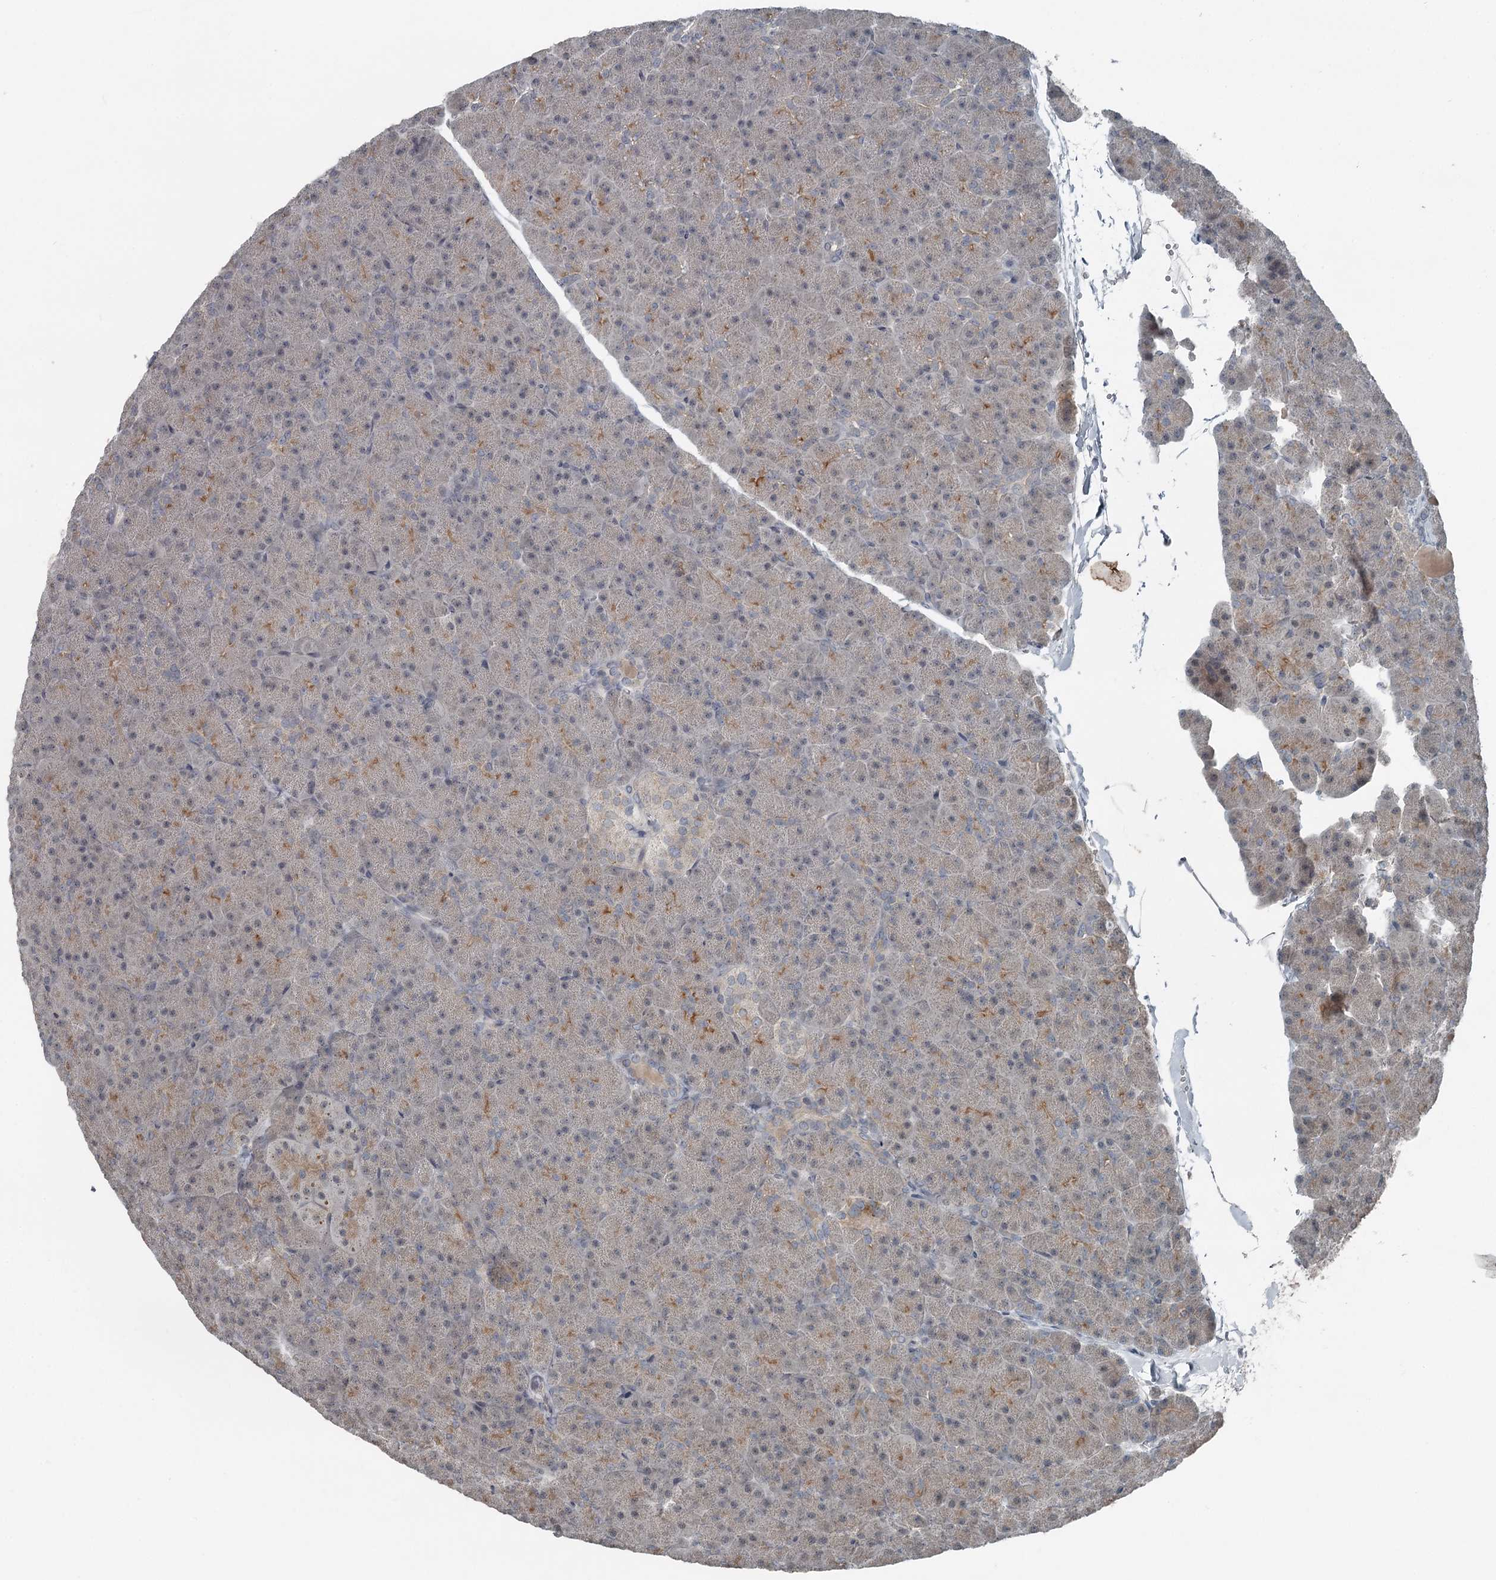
{"staining": {"intensity": "strong", "quantity": "<25%", "location": "cytoplasmic/membranous"}, "tissue": "pancreas", "cell_type": "Exocrine glandular cells", "image_type": "normal", "snomed": [{"axis": "morphology", "description": "Normal tissue, NOS"}, {"axis": "topography", "description": "Pancreas"}], "caption": "IHC histopathology image of benign pancreas: human pancreas stained using IHC exhibits medium levels of strong protein expression localized specifically in the cytoplasmic/membranous of exocrine glandular cells, appearing as a cytoplasmic/membranous brown color.", "gene": "SLC39A8", "patient": {"sex": "male", "age": 36}}